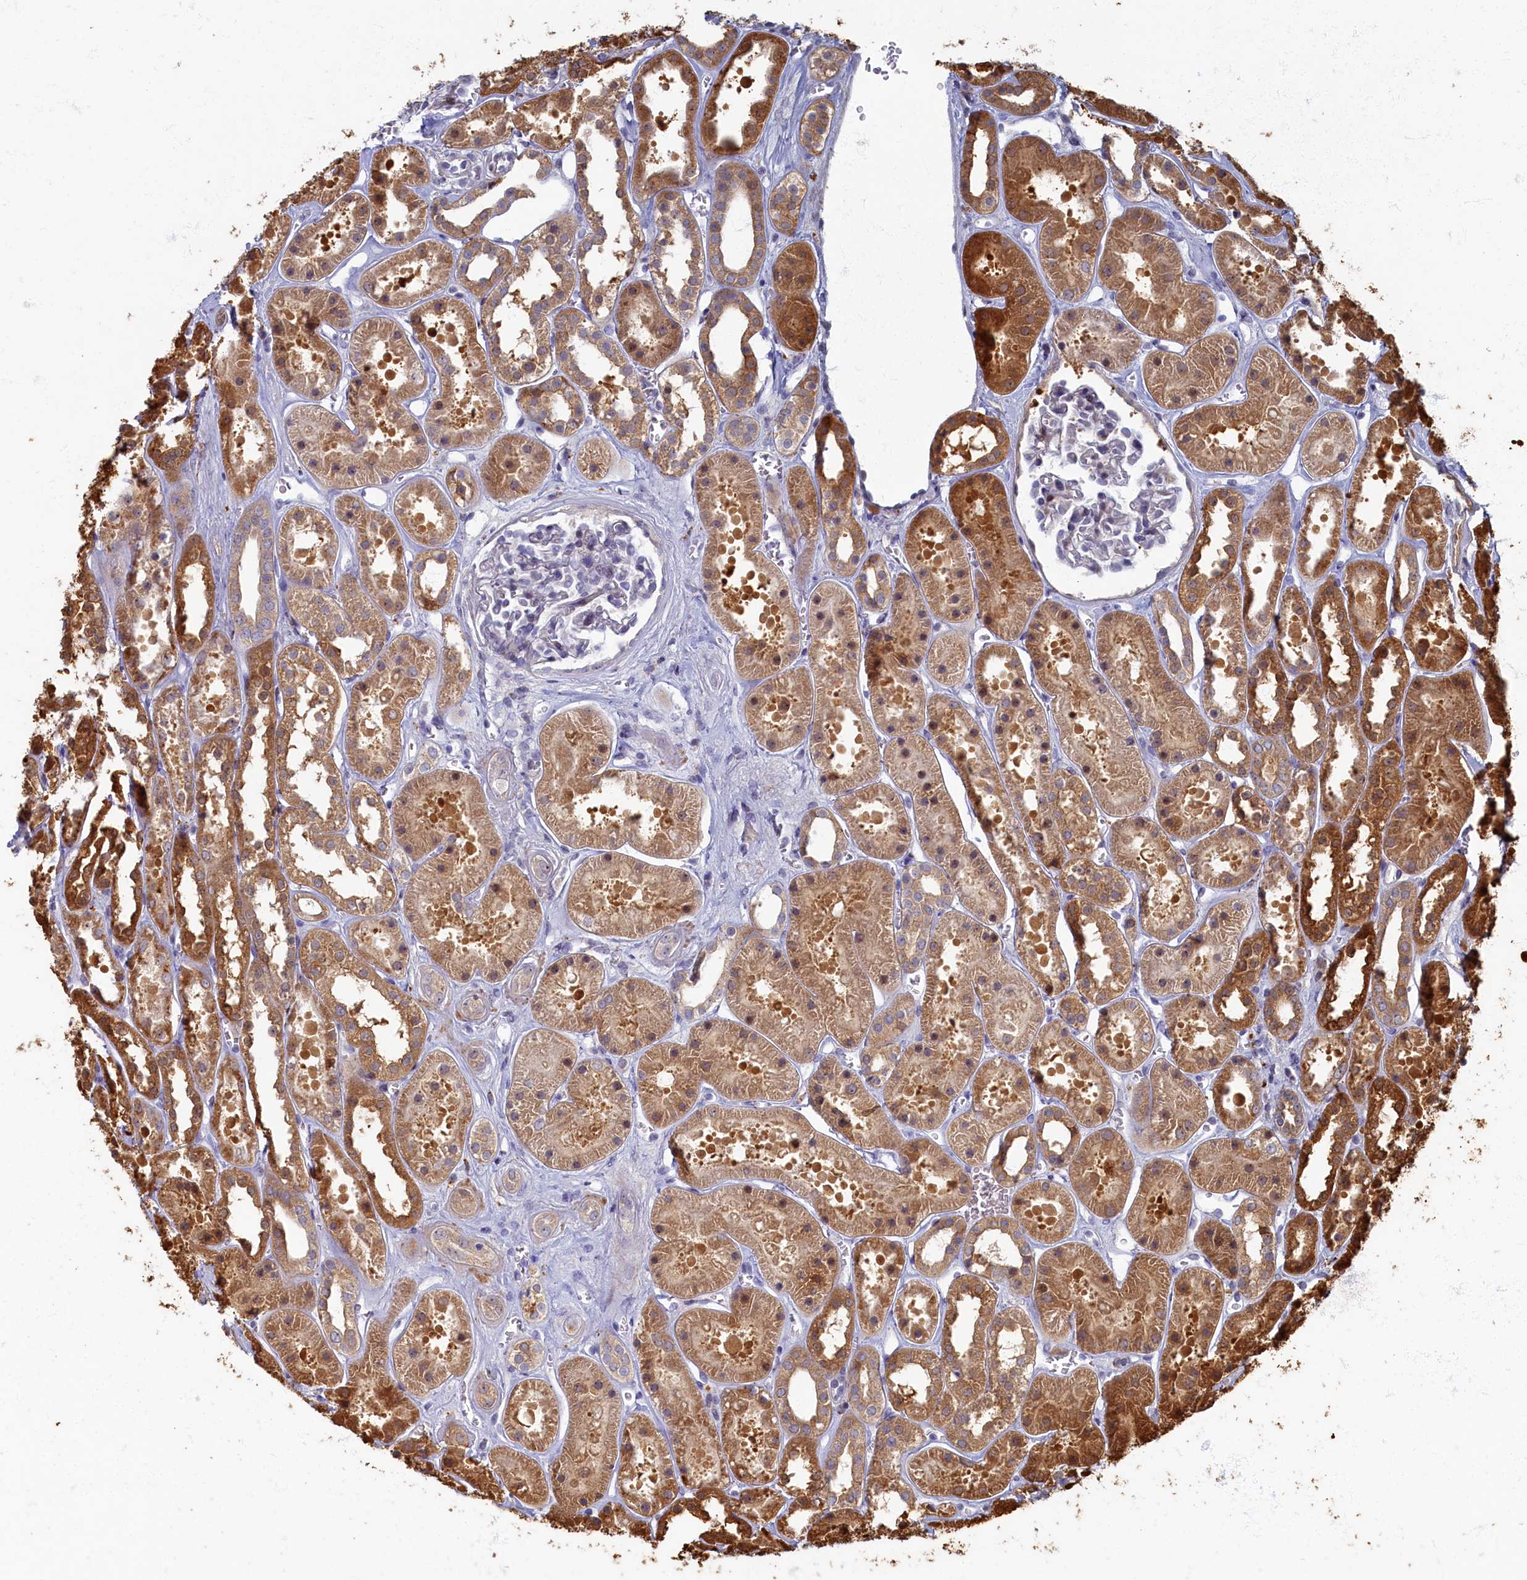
{"staining": {"intensity": "negative", "quantity": "none", "location": "none"}, "tissue": "kidney", "cell_type": "Cells in glomeruli", "image_type": "normal", "snomed": [{"axis": "morphology", "description": "Normal tissue, NOS"}, {"axis": "topography", "description": "Kidney"}], "caption": "Cells in glomeruli show no significant staining in normal kidney.", "gene": "HUNK", "patient": {"sex": "female", "age": 41}}